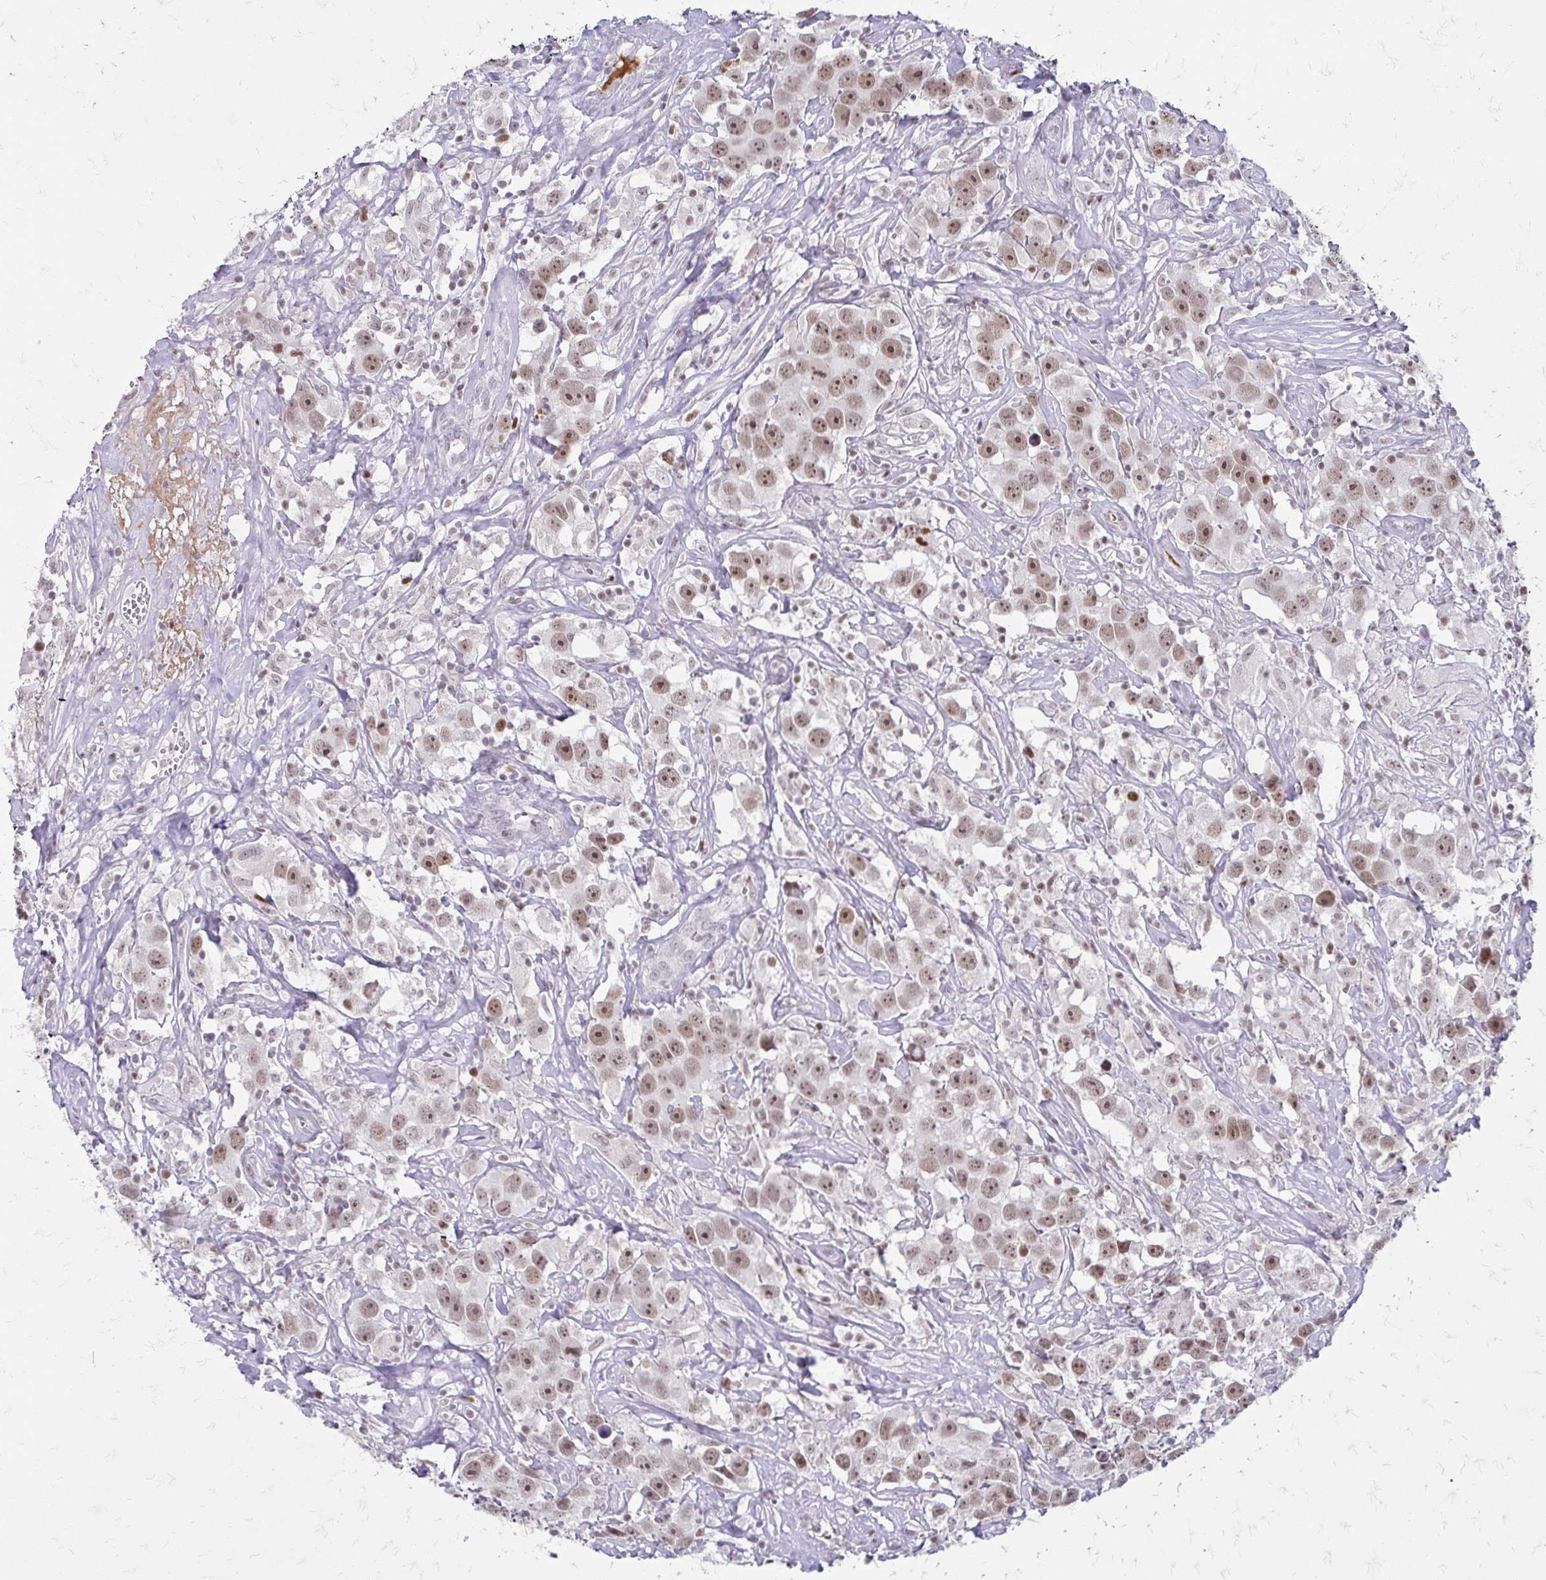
{"staining": {"intensity": "moderate", "quantity": ">75%", "location": "nuclear"}, "tissue": "testis cancer", "cell_type": "Tumor cells", "image_type": "cancer", "snomed": [{"axis": "morphology", "description": "Seminoma, NOS"}, {"axis": "topography", "description": "Testis"}], "caption": "IHC photomicrograph of human testis cancer (seminoma) stained for a protein (brown), which exhibits medium levels of moderate nuclear positivity in approximately >75% of tumor cells.", "gene": "EED", "patient": {"sex": "male", "age": 49}}